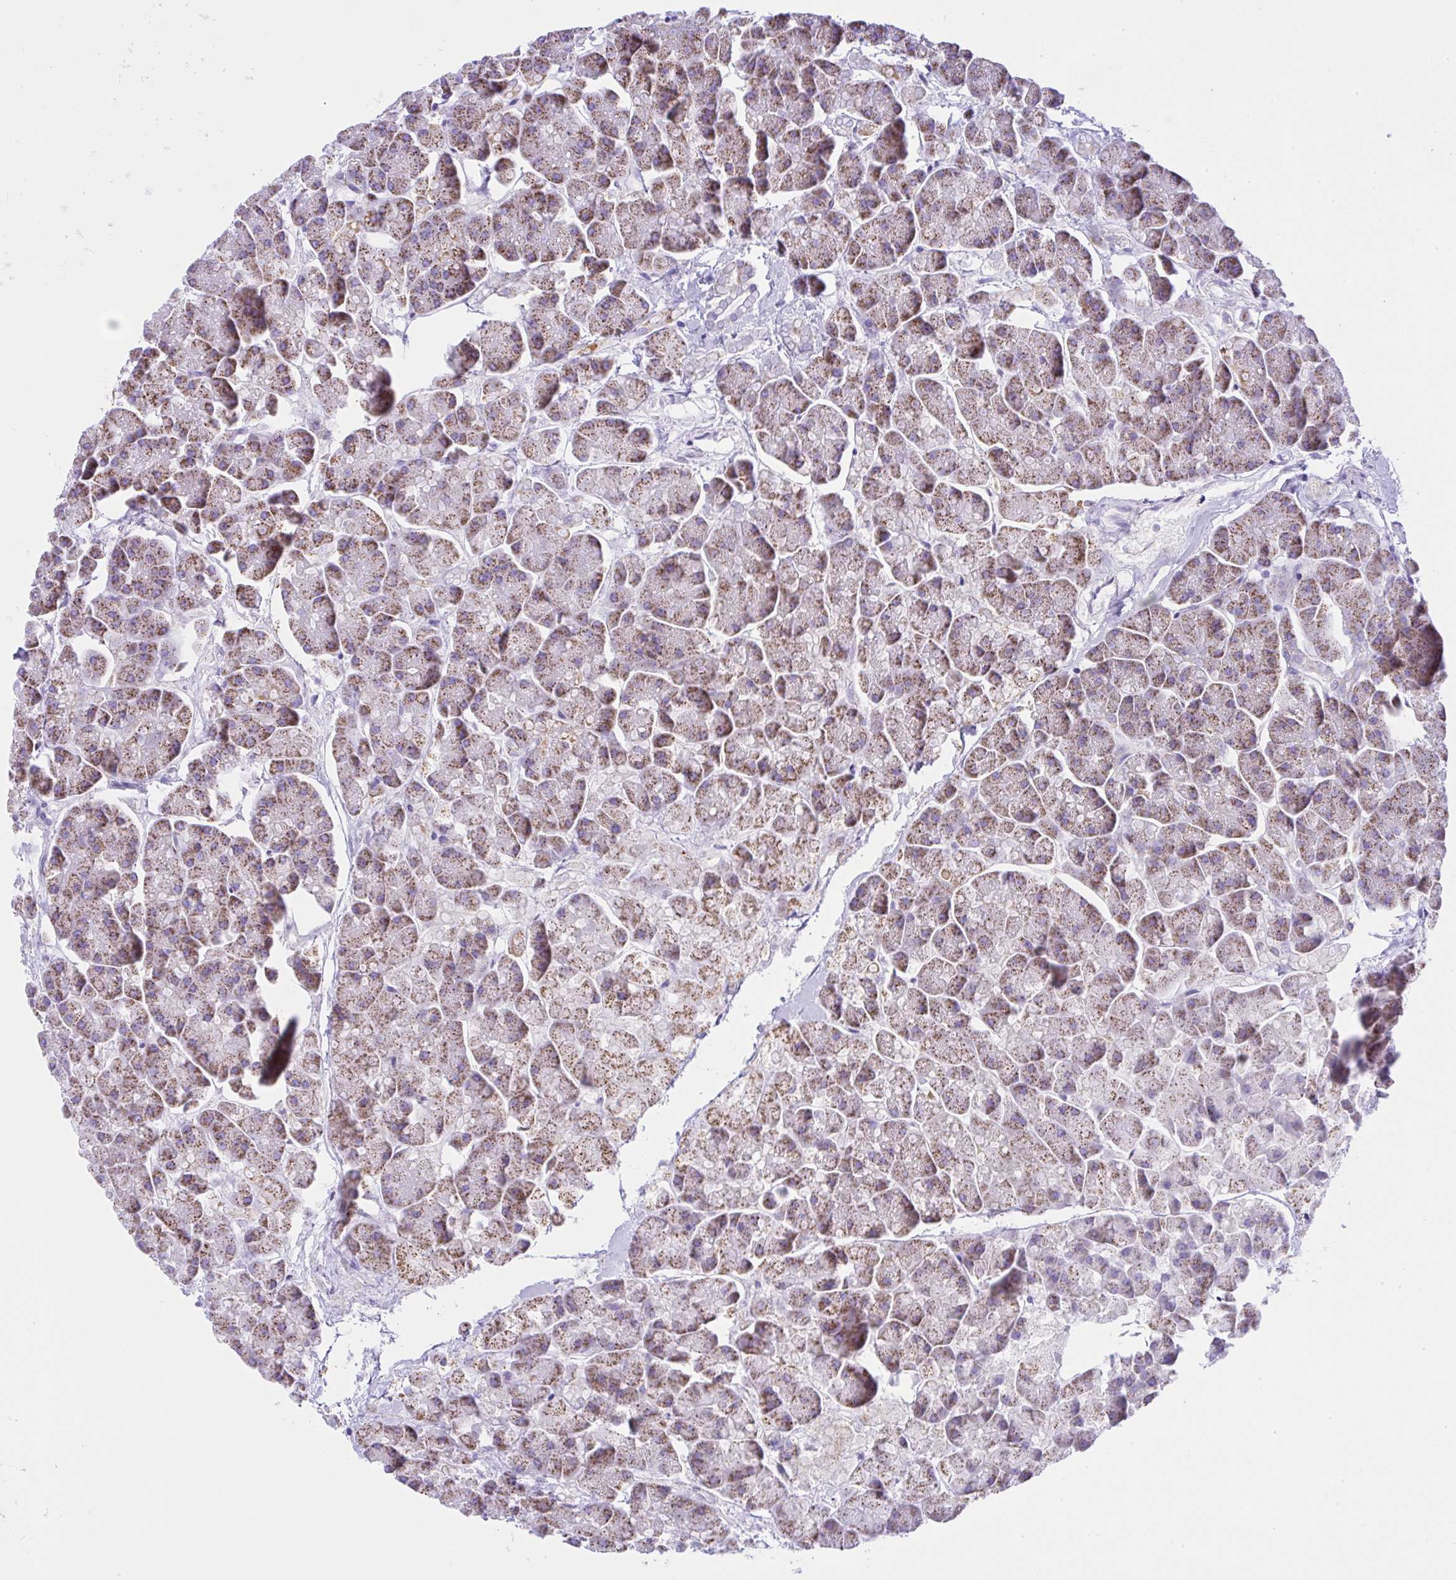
{"staining": {"intensity": "moderate", "quantity": "25%-75%", "location": "cytoplasmic/membranous"}, "tissue": "pancreas", "cell_type": "Exocrine glandular cells", "image_type": "normal", "snomed": [{"axis": "morphology", "description": "Normal tissue, NOS"}, {"axis": "topography", "description": "Pancreas"}, {"axis": "topography", "description": "Peripheral nerve tissue"}], "caption": "Immunohistochemistry (DAB (3,3'-diaminobenzidine)) staining of unremarkable pancreas shows moderate cytoplasmic/membranous protein expression in about 25%-75% of exocrine glandular cells.", "gene": "SLC13A1", "patient": {"sex": "male", "age": 54}}